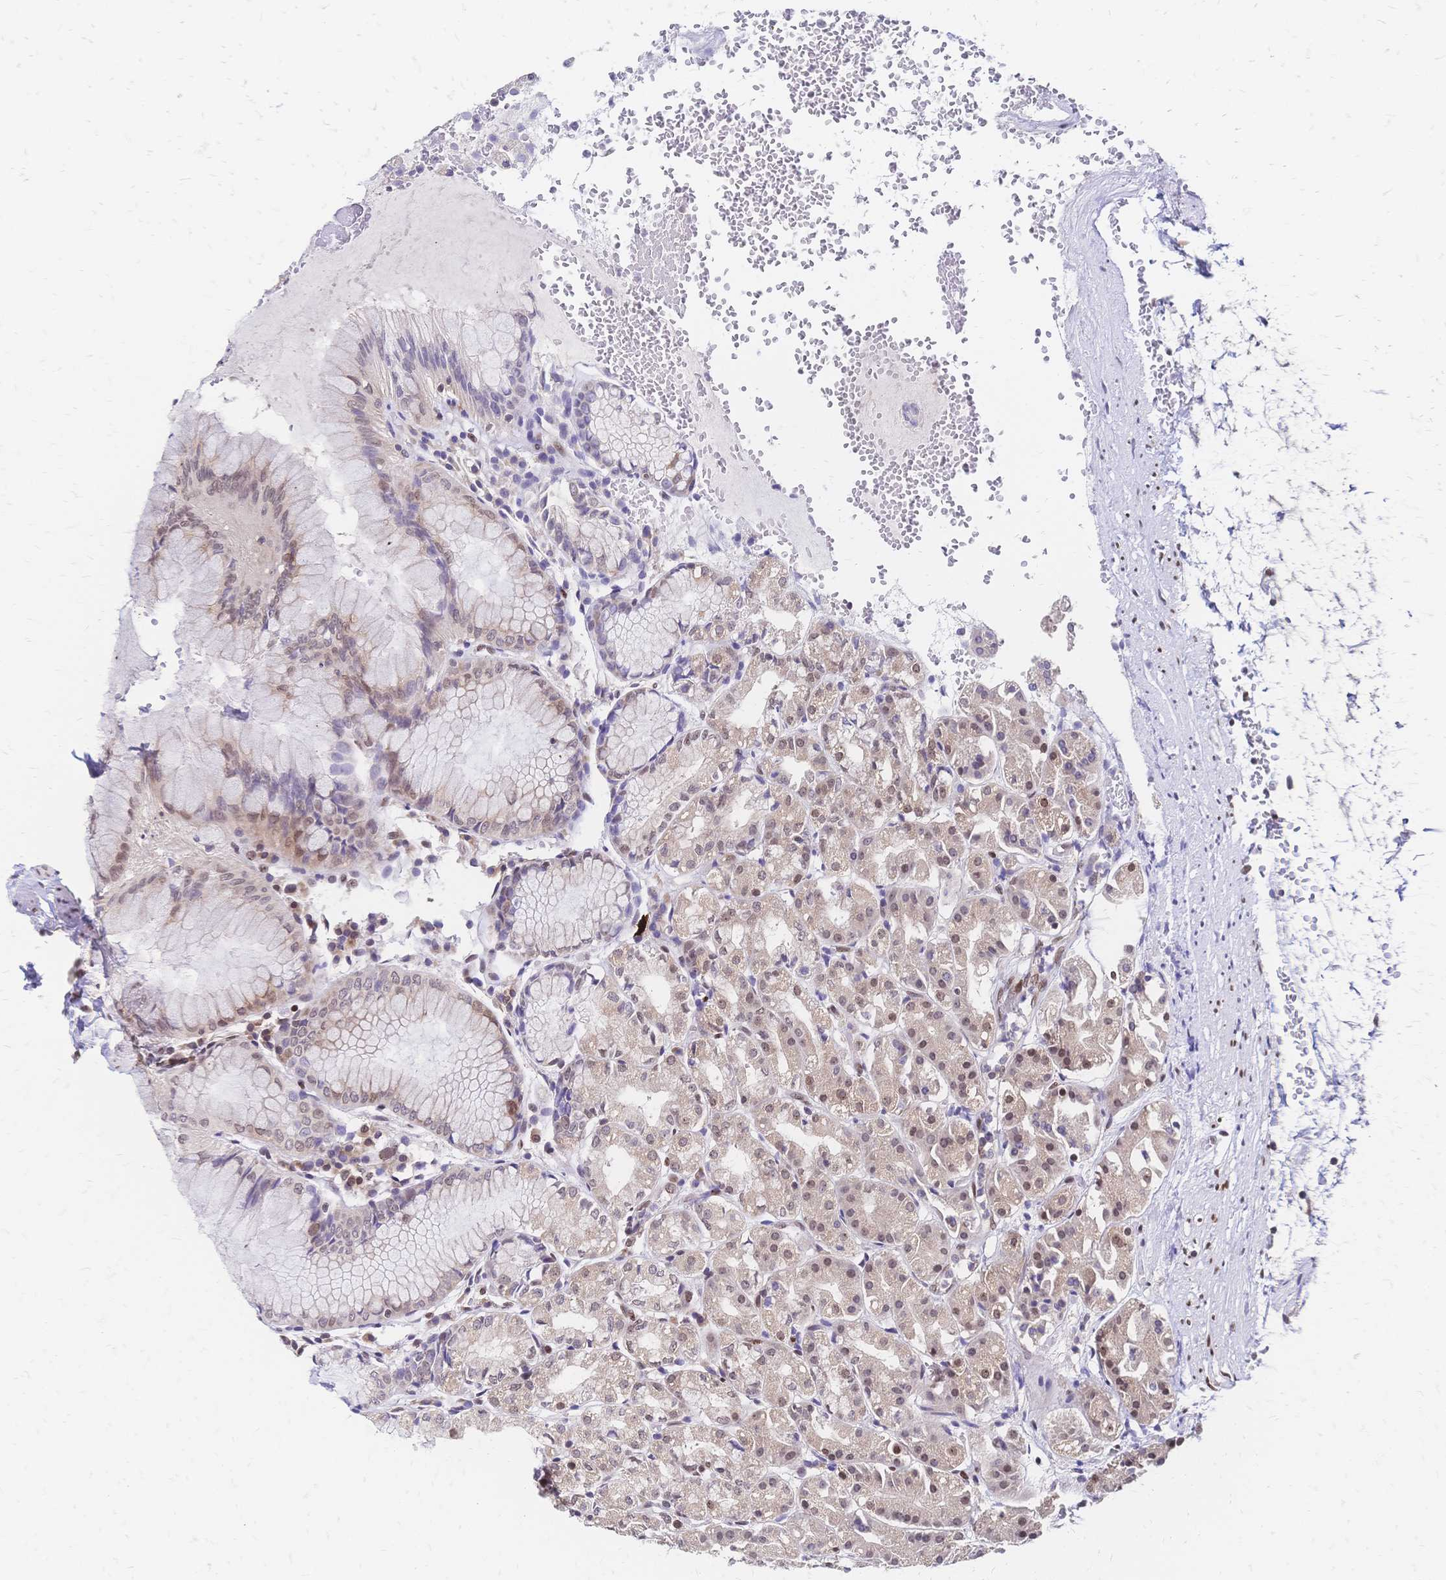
{"staining": {"intensity": "weak", "quantity": "25%-75%", "location": "cytoplasmic/membranous"}, "tissue": "stomach", "cell_type": "Glandular cells", "image_type": "normal", "snomed": [{"axis": "morphology", "description": "Normal tissue, NOS"}, {"axis": "topography", "description": "Stomach"}], "caption": "Immunohistochemistry (DAB) staining of normal stomach demonstrates weak cytoplasmic/membranous protein positivity in about 25%-75% of glandular cells.", "gene": "CBX7", "patient": {"sex": "female", "age": 57}}